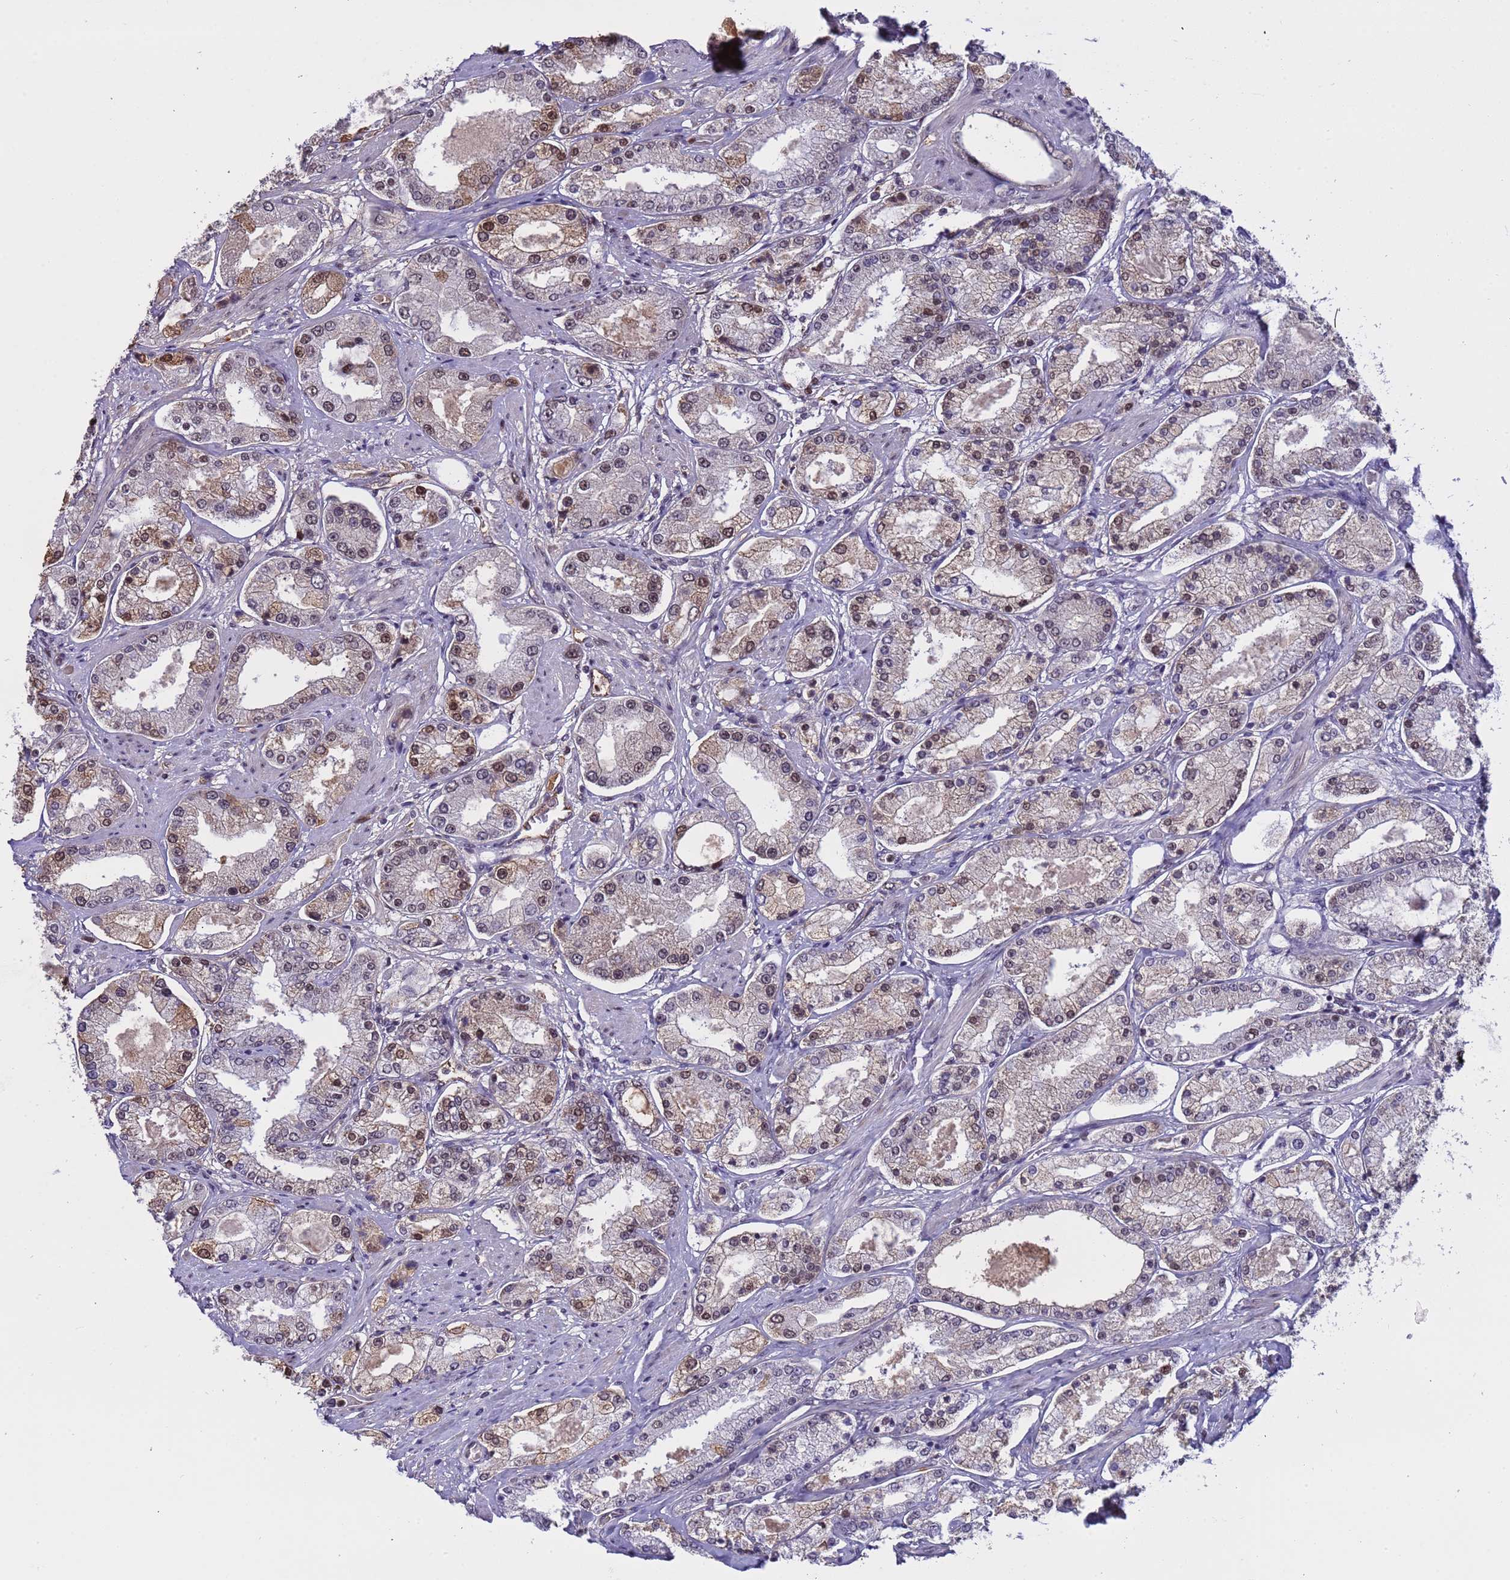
{"staining": {"intensity": "moderate", "quantity": "25%-75%", "location": "nuclear"}, "tissue": "prostate cancer", "cell_type": "Tumor cells", "image_type": "cancer", "snomed": [{"axis": "morphology", "description": "Adenocarcinoma, High grade"}, {"axis": "topography", "description": "Prostate"}], "caption": "IHC of prostate cancer exhibits medium levels of moderate nuclear positivity in about 25%-75% of tumor cells. (DAB (3,3'-diaminobenzidine) = brown stain, brightfield microscopy at high magnification).", "gene": "SRRT", "patient": {"sex": "male", "age": 69}}